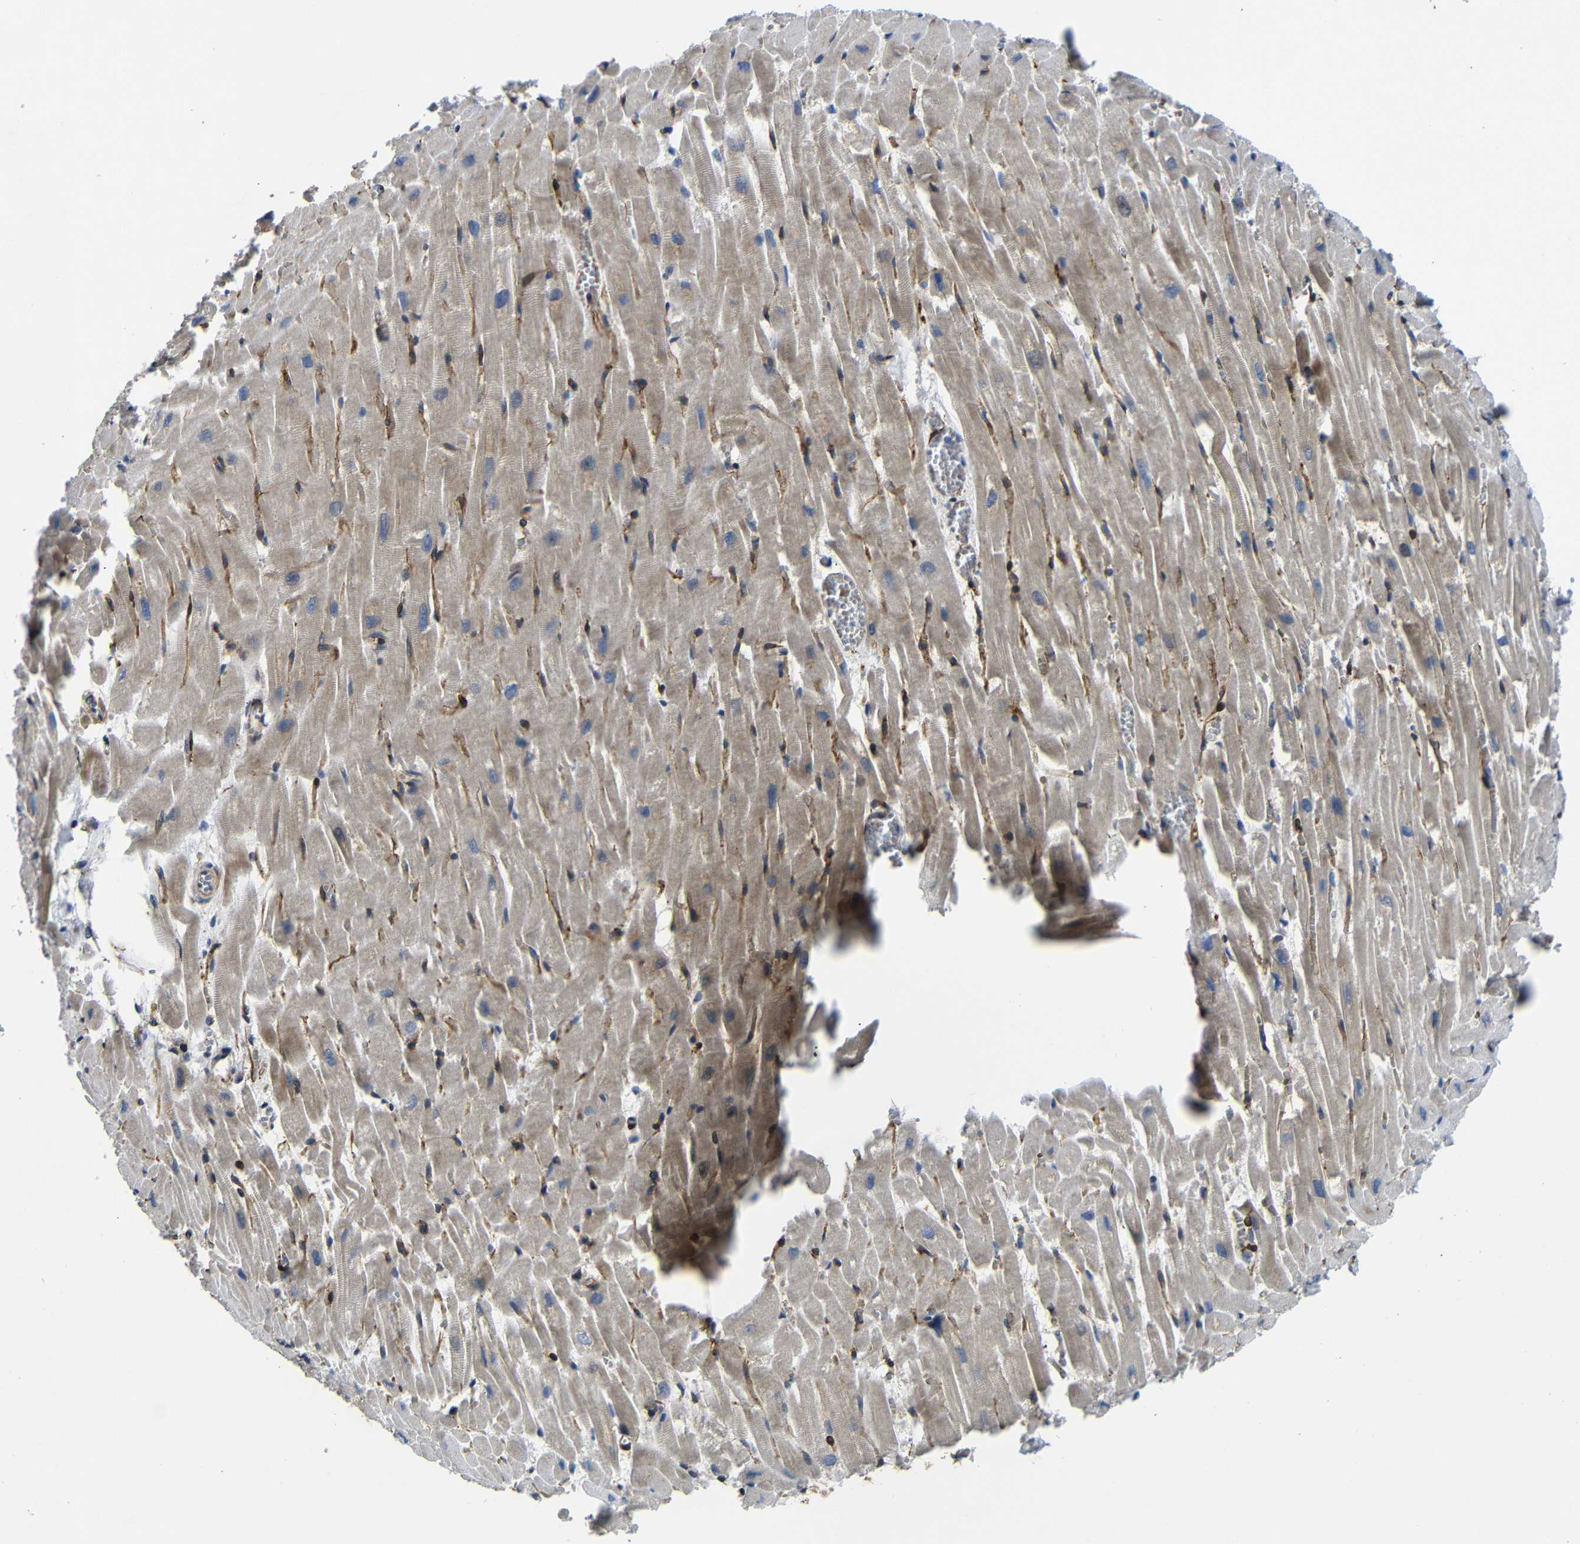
{"staining": {"intensity": "weak", "quantity": "25%-75%", "location": "cytoplasmic/membranous"}, "tissue": "heart muscle", "cell_type": "Cardiomyocytes", "image_type": "normal", "snomed": [{"axis": "morphology", "description": "Normal tissue, NOS"}, {"axis": "topography", "description": "Heart"}], "caption": "Immunohistochemical staining of unremarkable human heart muscle displays weak cytoplasmic/membranous protein staining in approximately 25%-75% of cardiomyocytes. (DAB (3,3'-diaminobenzidine) IHC with brightfield microscopy, high magnification).", "gene": "PARP14", "patient": {"sex": "female", "age": 19}}